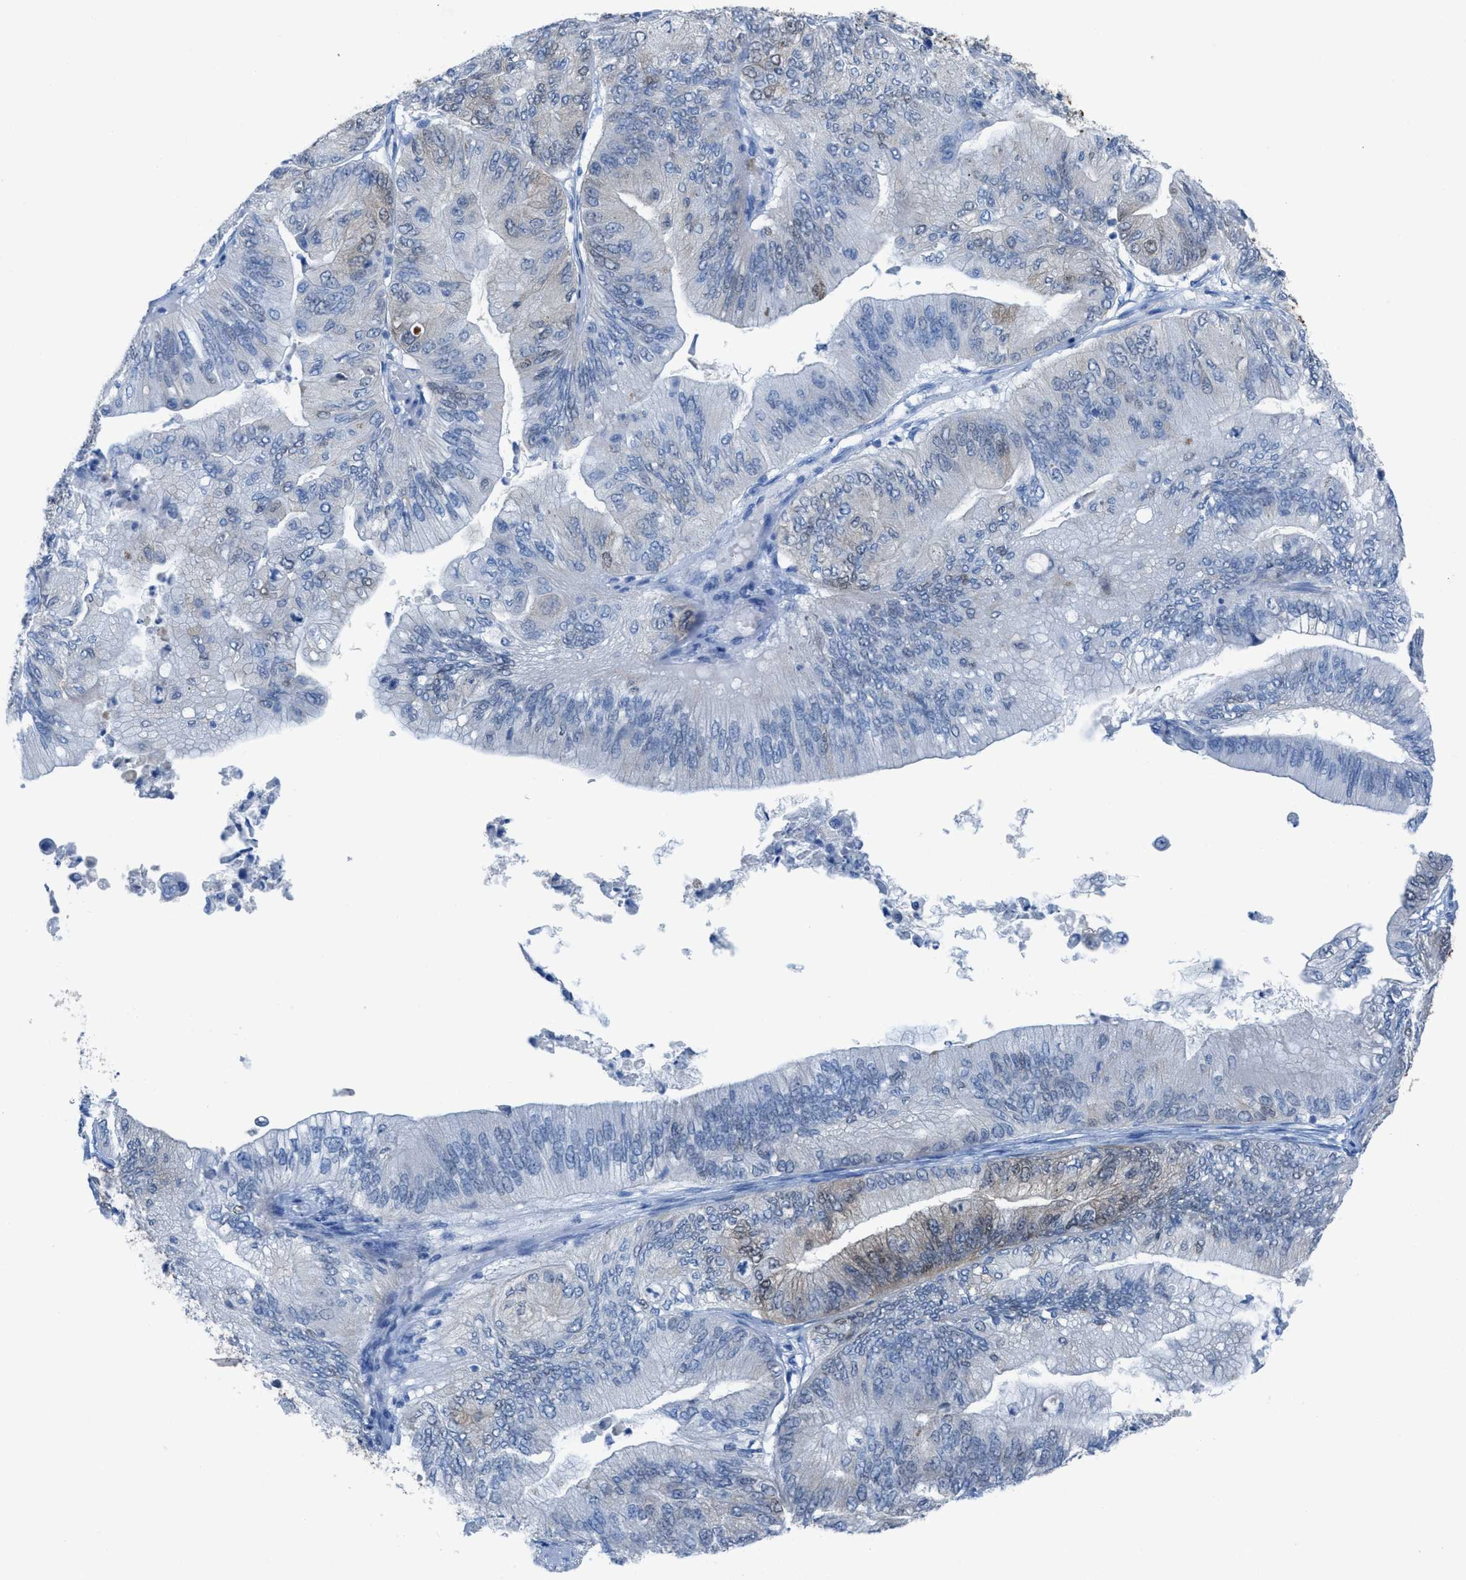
{"staining": {"intensity": "weak", "quantity": "<25%", "location": "cytoplasmic/membranous"}, "tissue": "ovarian cancer", "cell_type": "Tumor cells", "image_type": "cancer", "snomed": [{"axis": "morphology", "description": "Cystadenocarcinoma, mucinous, NOS"}, {"axis": "topography", "description": "Ovary"}], "caption": "An immunohistochemistry micrograph of mucinous cystadenocarcinoma (ovarian) is shown. There is no staining in tumor cells of mucinous cystadenocarcinoma (ovarian).", "gene": "CDKN2A", "patient": {"sex": "female", "age": 61}}